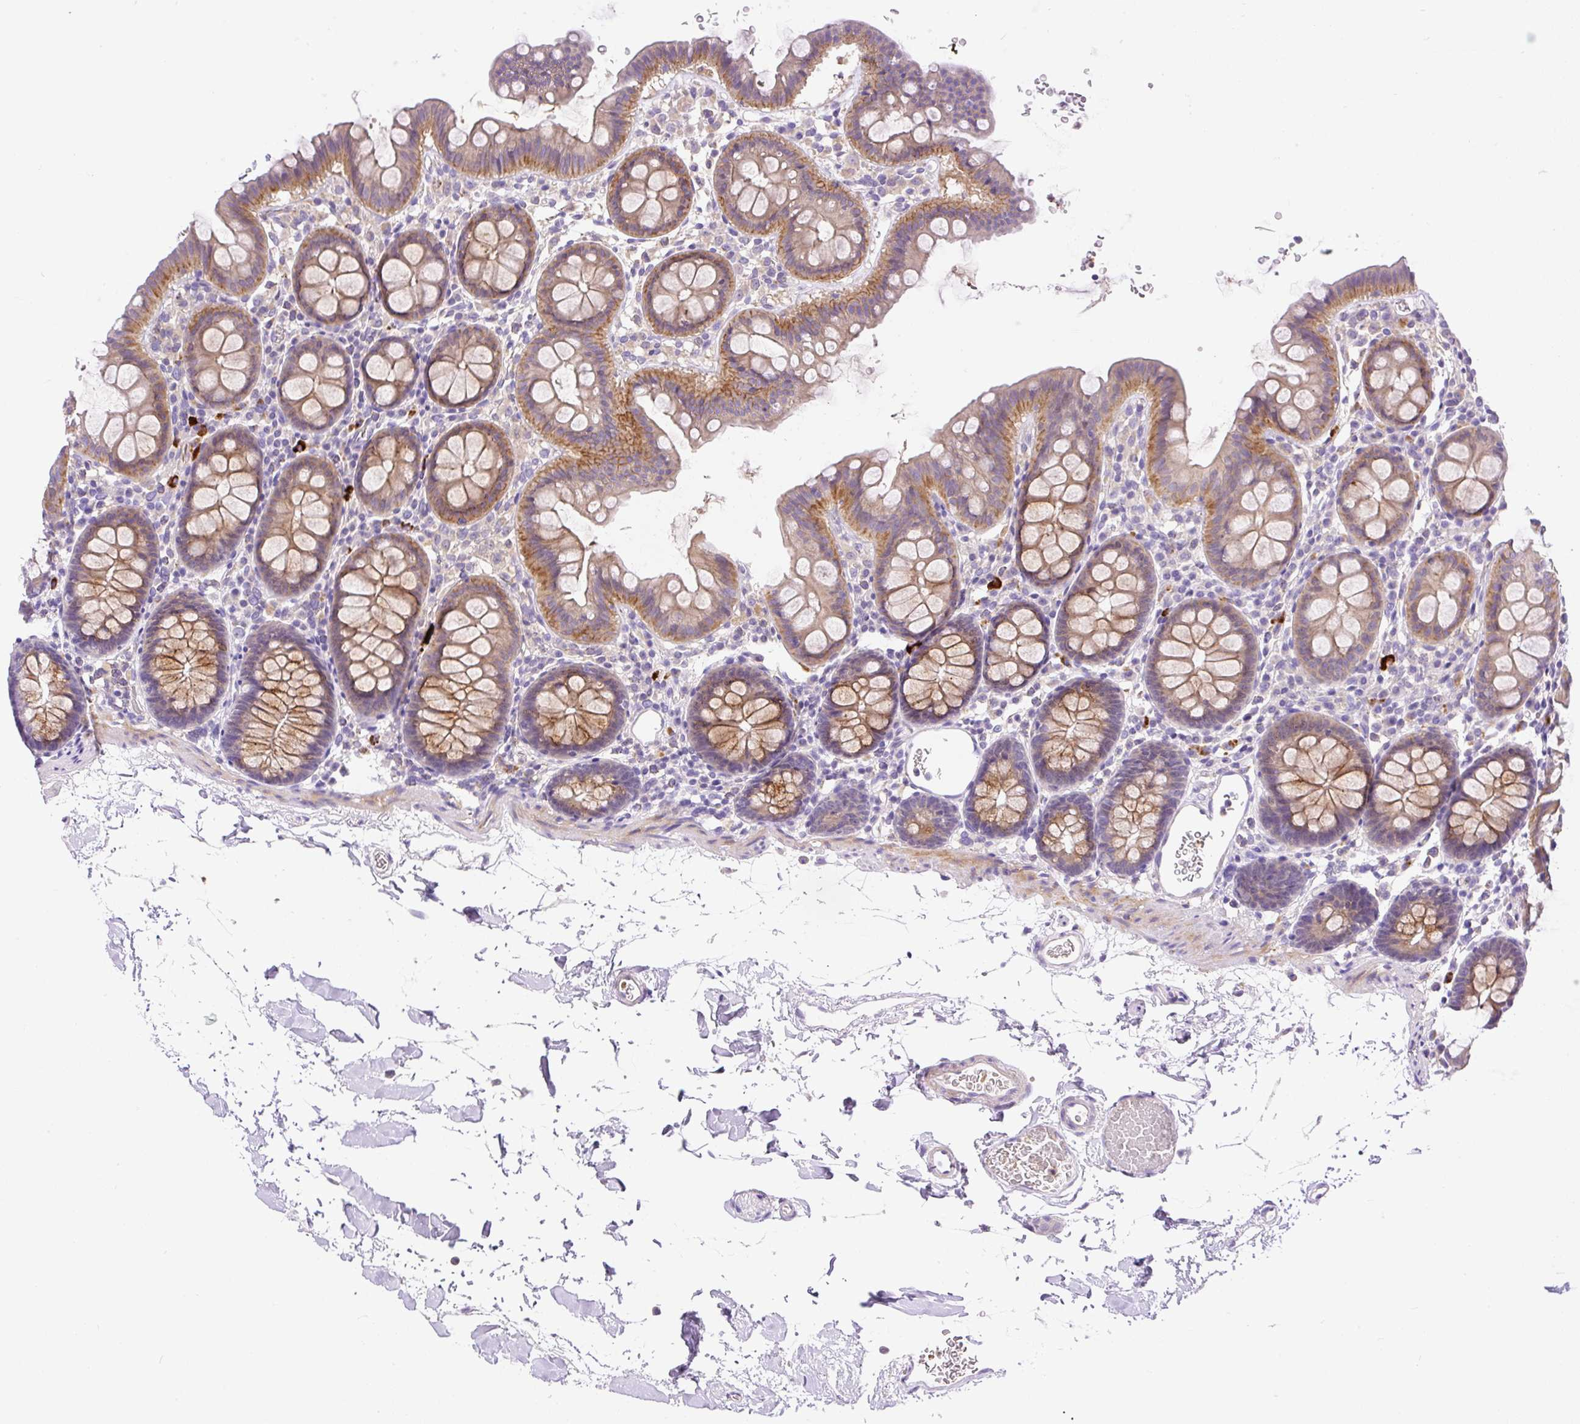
{"staining": {"intensity": "weak", "quantity": ">75%", "location": "cytoplasmic/membranous"}, "tissue": "colon", "cell_type": "Endothelial cells", "image_type": "normal", "snomed": [{"axis": "morphology", "description": "Normal tissue, NOS"}, {"axis": "topography", "description": "Colon"}], "caption": "Weak cytoplasmic/membranous staining is seen in about >75% of endothelial cells in normal colon. The protein is shown in brown color, while the nuclei are stained blue.", "gene": "LHFPL5", "patient": {"sex": "male", "age": 75}}